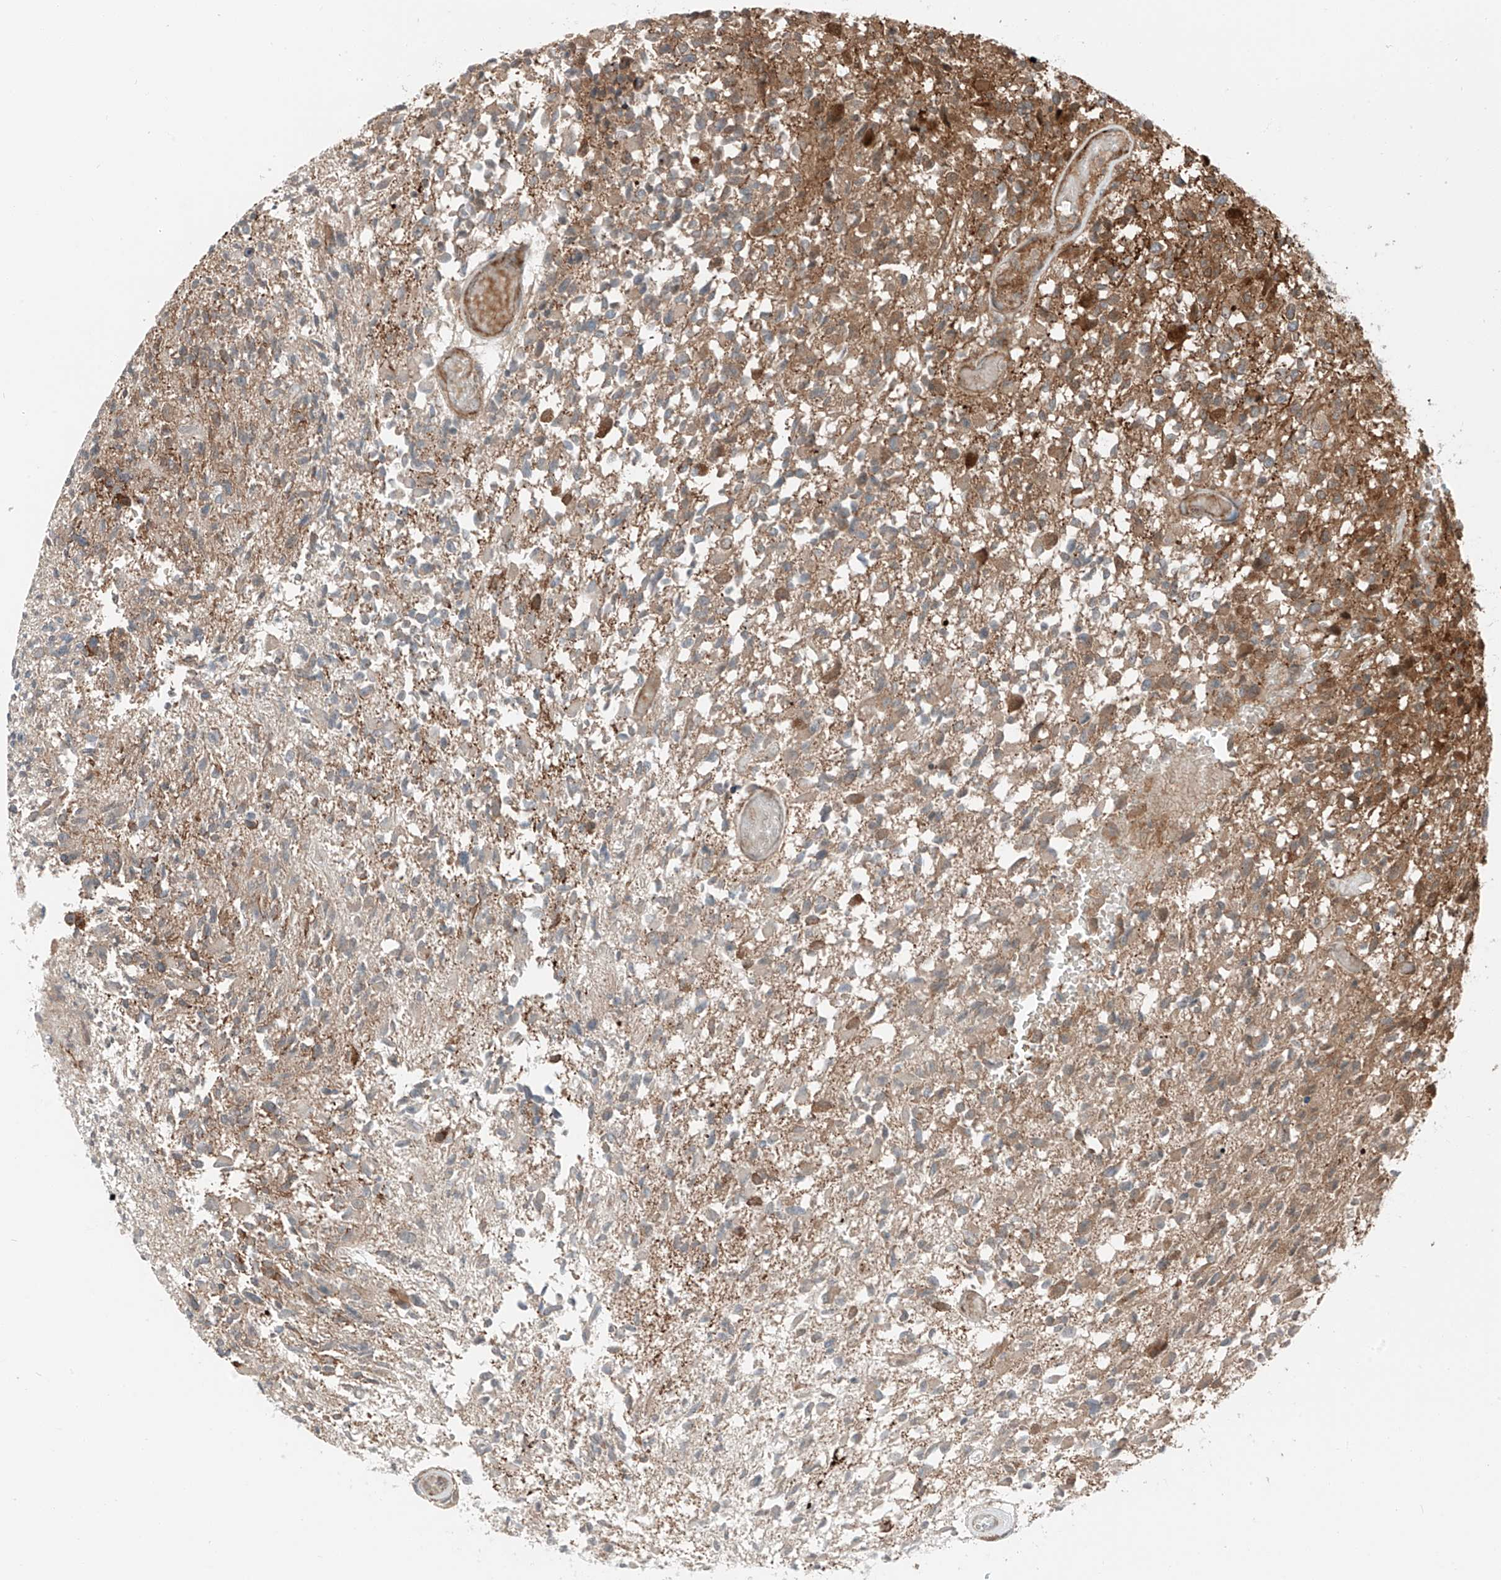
{"staining": {"intensity": "moderate", "quantity": ">75%", "location": "cytoplasmic/membranous"}, "tissue": "glioma", "cell_type": "Tumor cells", "image_type": "cancer", "snomed": [{"axis": "morphology", "description": "Glioma, malignant, High grade"}, {"axis": "morphology", "description": "Glioblastoma, NOS"}, {"axis": "topography", "description": "Brain"}], "caption": "A histopathology image showing moderate cytoplasmic/membranous positivity in approximately >75% of tumor cells in high-grade glioma (malignant), as visualized by brown immunohistochemical staining.", "gene": "USP48", "patient": {"sex": "male", "age": 60}}